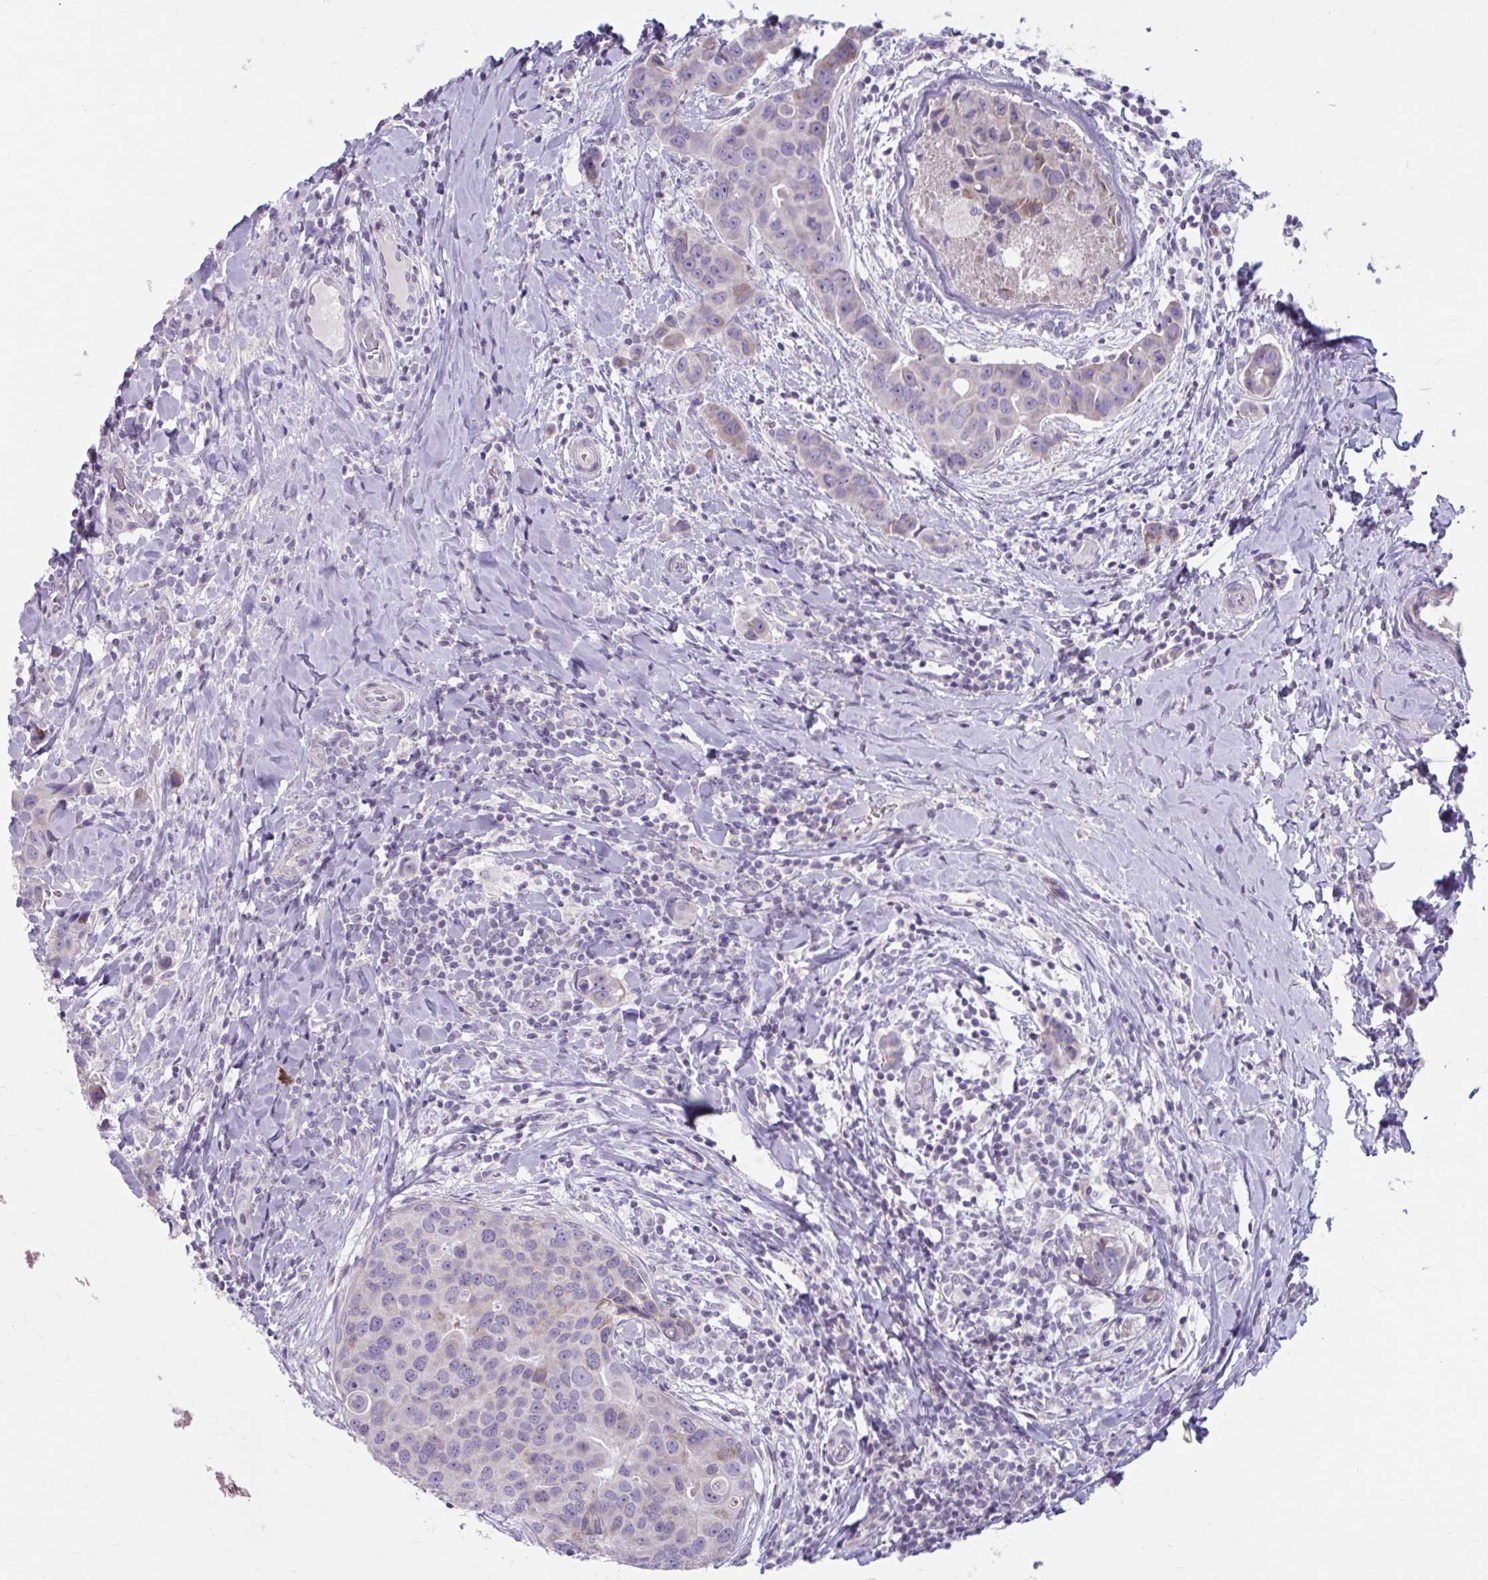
{"staining": {"intensity": "weak", "quantity": "<25%", "location": "cytoplasmic/membranous"}, "tissue": "breast cancer", "cell_type": "Tumor cells", "image_type": "cancer", "snomed": [{"axis": "morphology", "description": "Duct carcinoma"}, {"axis": "topography", "description": "Breast"}], "caption": "Tumor cells show no significant staining in intraductal carcinoma (breast). Nuclei are stained in blue.", "gene": "MSMO1", "patient": {"sex": "female", "age": 24}}